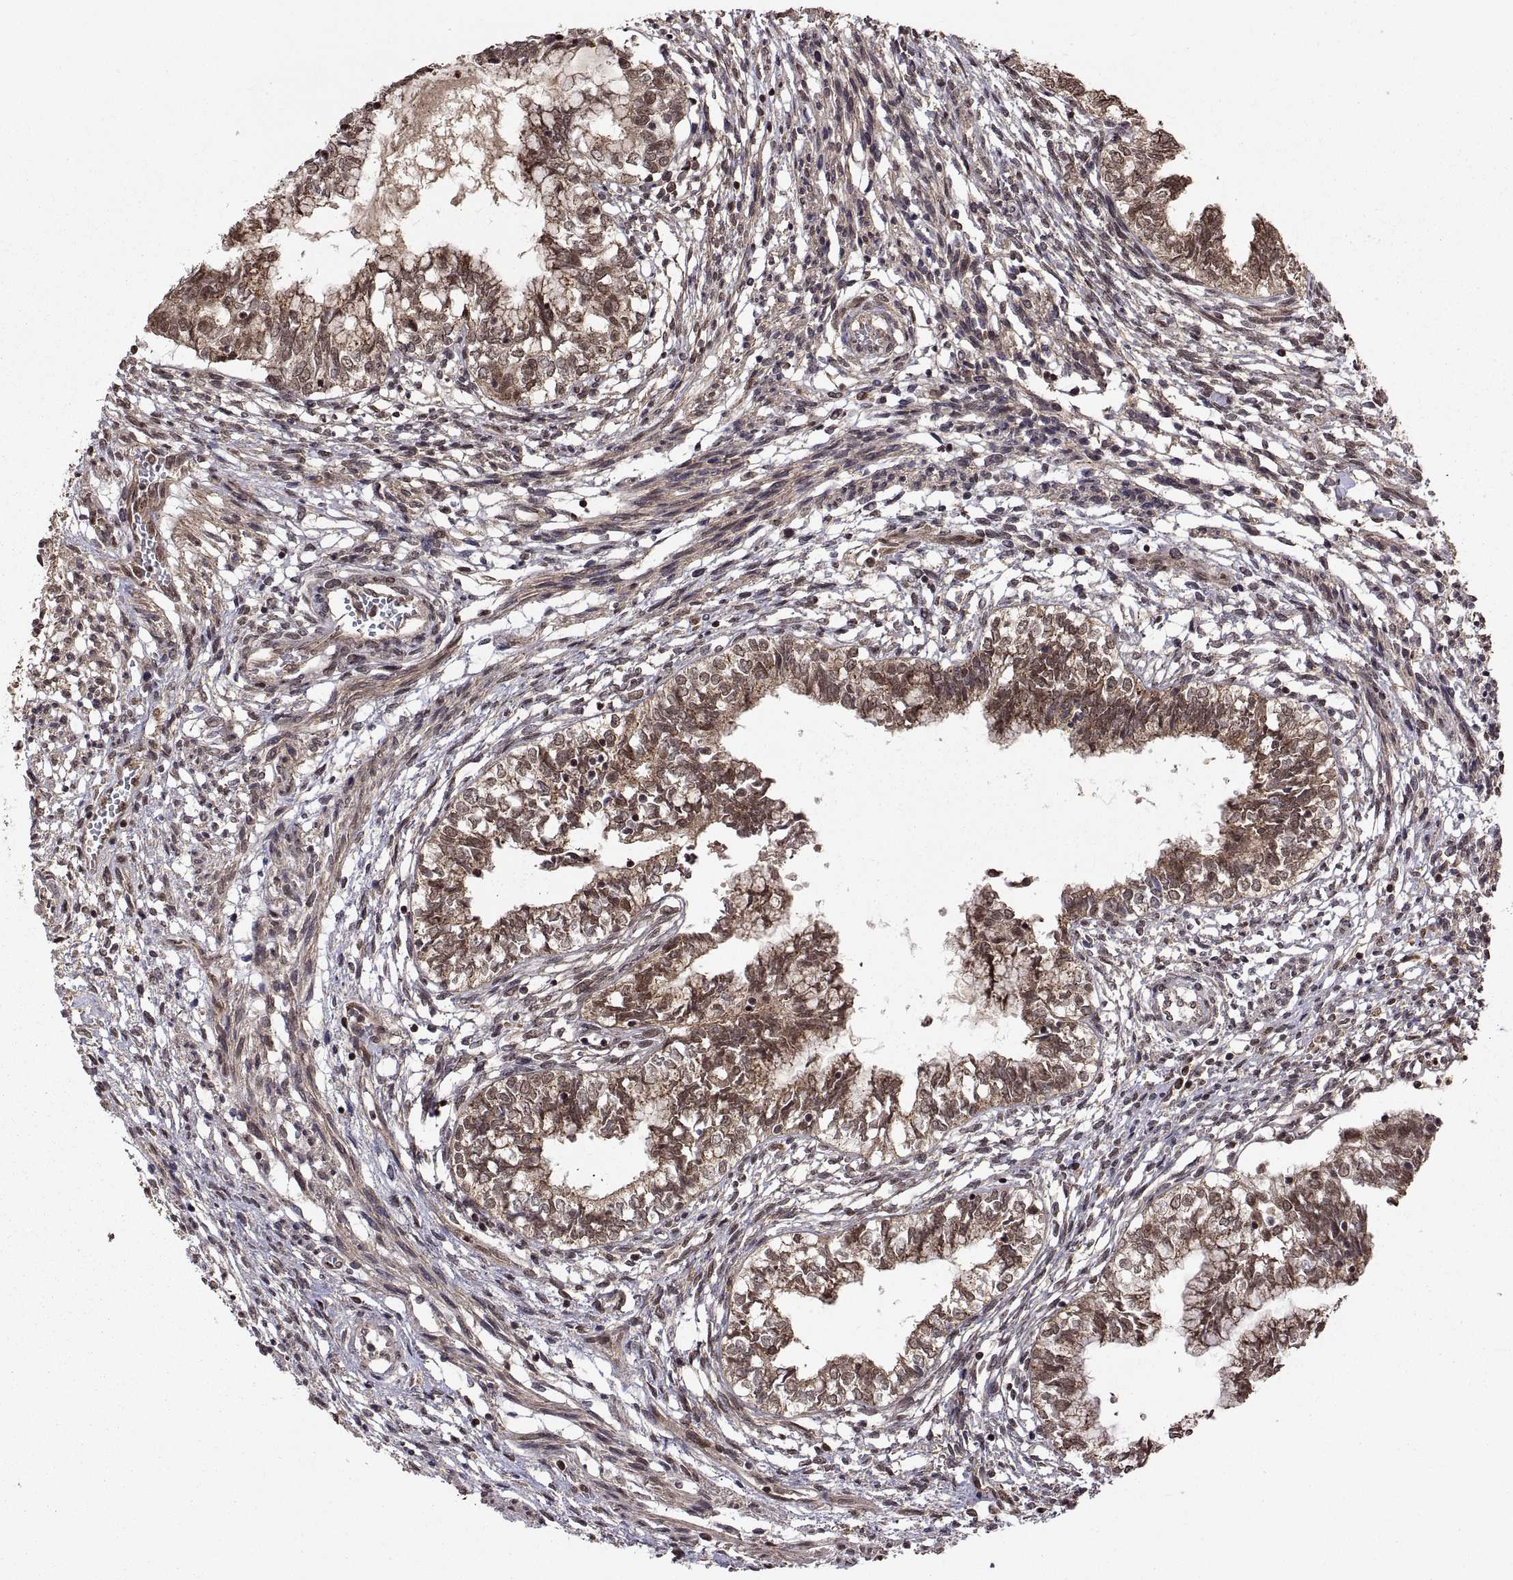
{"staining": {"intensity": "moderate", "quantity": "25%-75%", "location": "cytoplasmic/membranous"}, "tissue": "testis cancer", "cell_type": "Tumor cells", "image_type": "cancer", "snomed": [{"axis": "morphology", "description": "Carcinoma, Embryonal, NOS"}, {"axis": "topography", "description": "Testis"}], "caption": "Immunohistochemical staining of human testis cancer (embryonal carcinoma) displays medium levels of moderate cytoplasmic/membranous staining in about 25%-75% of tumor cells.", "gene": "ZNRF2", "patient": {"sex": "male", "age": 37}}